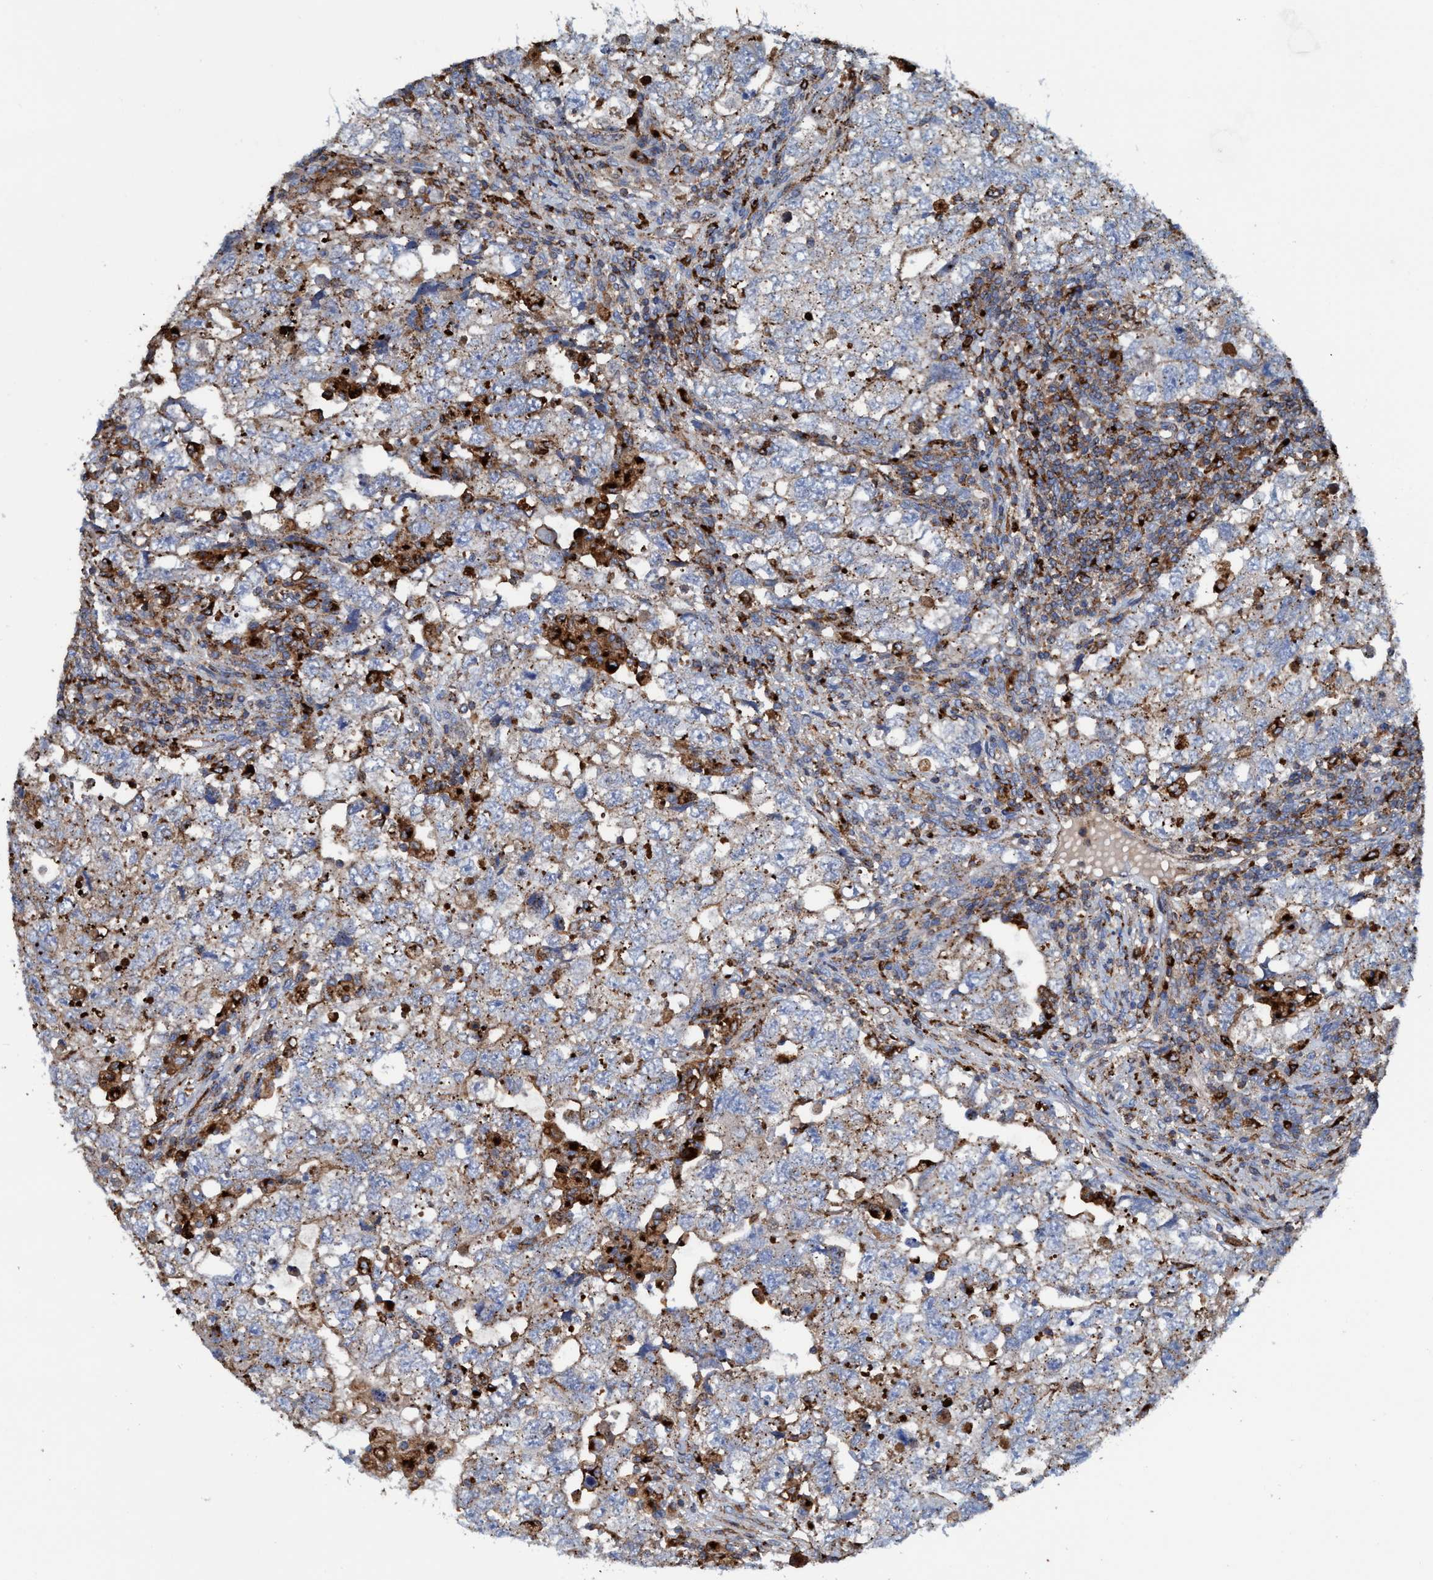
{"staining": {"intensity": "weak", "quantity": ">75%", "location": "cytoplasmic/membranous"}, "tissue": "testis cancer", "cell_type": "Tumor cells", "image_type": "cancer", "snomed": [{"axis": "morphology", "description": "Carcinoma, Embryonal, NOS"}, {"axis": "topography", "description": "Testis"}], "caption": "A high-resolution image shows IHC staining of testis cancer (embryonal carcinoma), which shows weak cytoplasmic/membranous expression in about >75% of tumor cells.", "gene": "TRIM65", "patient": {"sex": "male", "age": 36}}